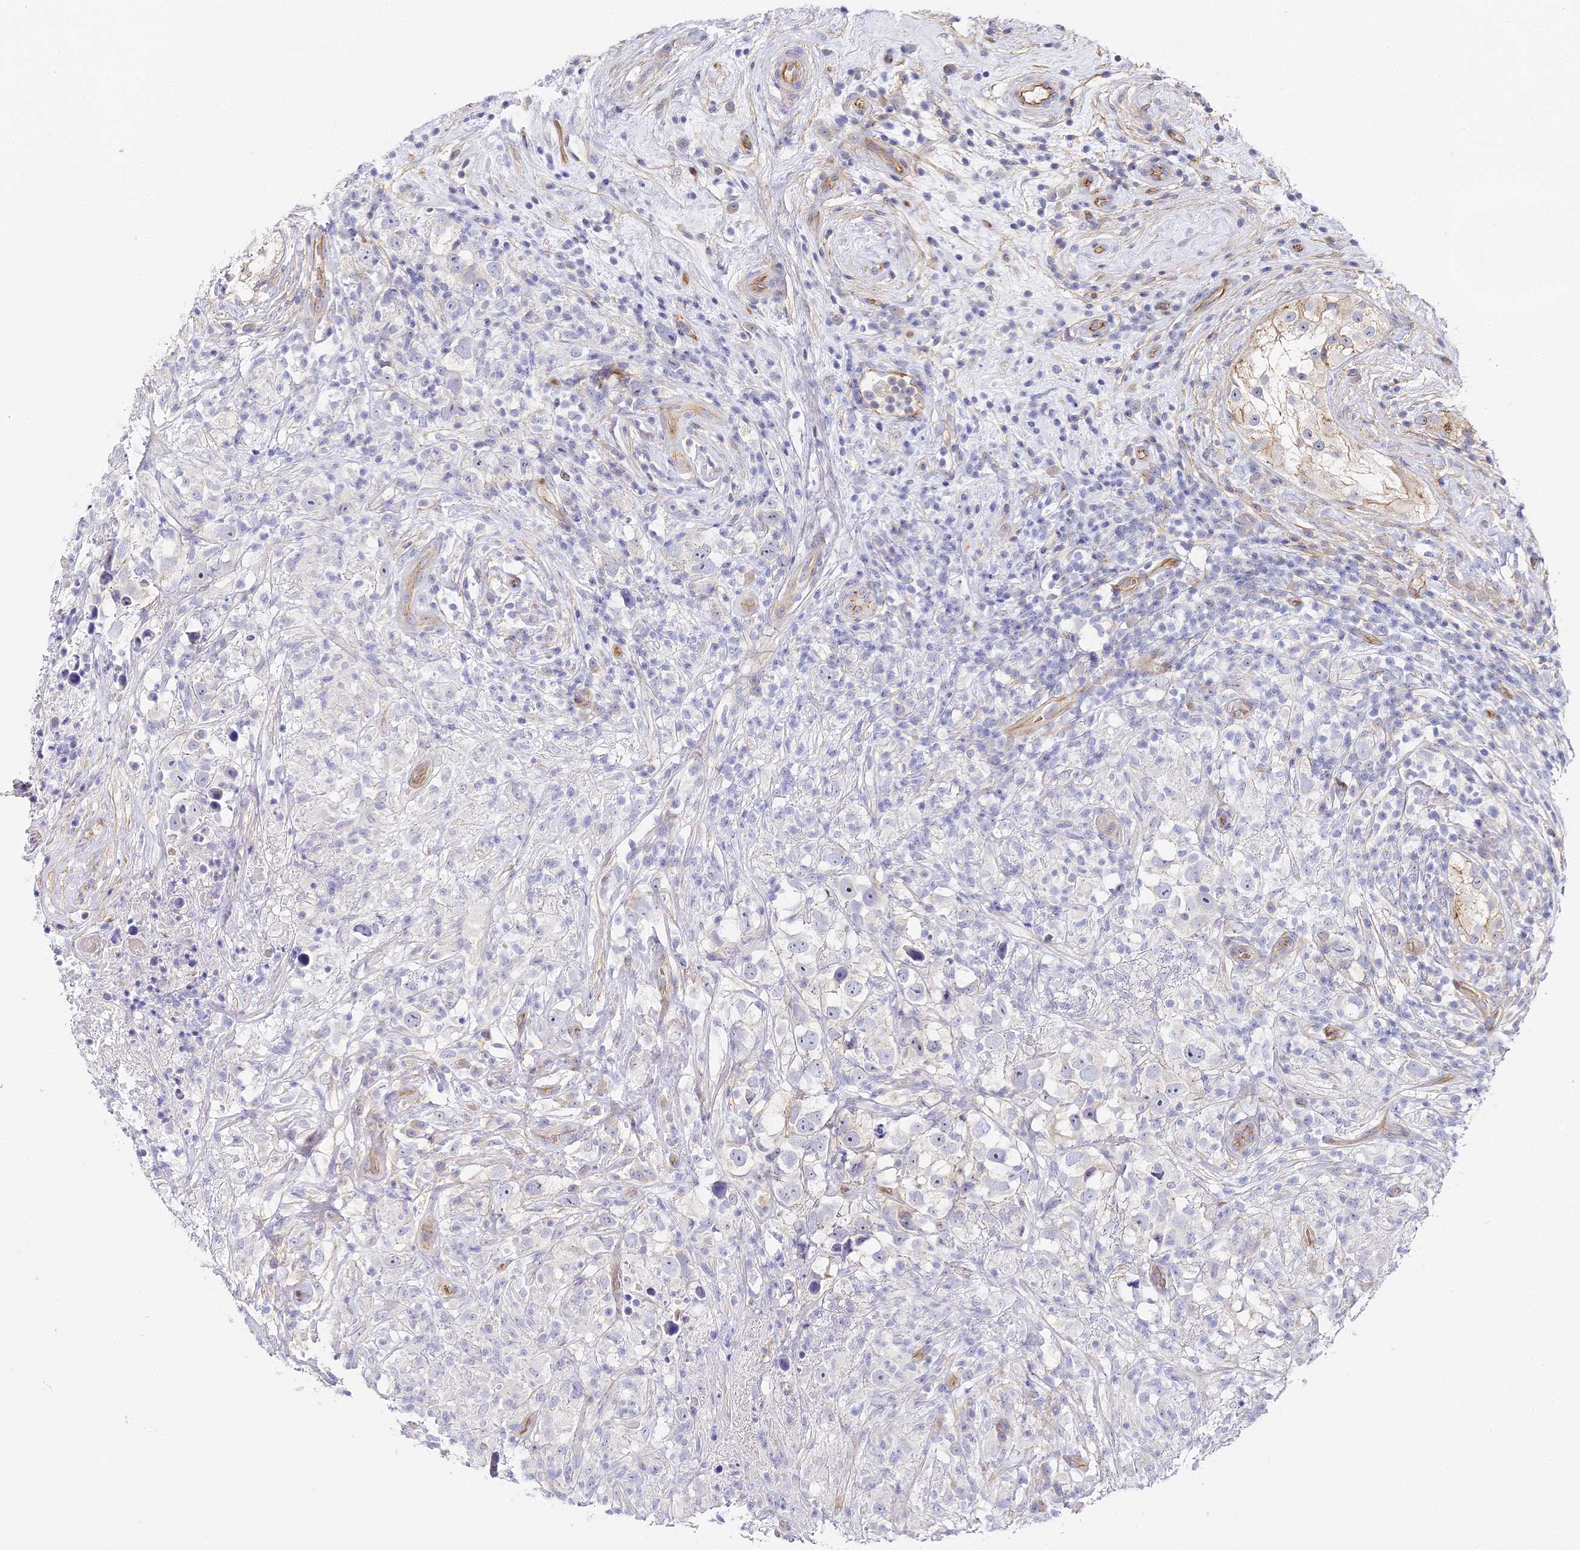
{"staining": {"intensity": "negative", "quantity": "none", "location": "none"}, "tissue": "testis cancer", "cell_type": "Tumor cells", "image_type": "cancer", "snomed": [{"axis": "morphology", "description": "Seminoma, NOS"}, {"axis": "topography", "description": "Testis"}], "caption": "The IHC photomicrograph has no significant staining in tumor cells of testis seminoma tissue. (IHC, brightfield microscopy, high magnification).", "gene": "CCDC30", "patient": {"sex": "male", "age": 49}}